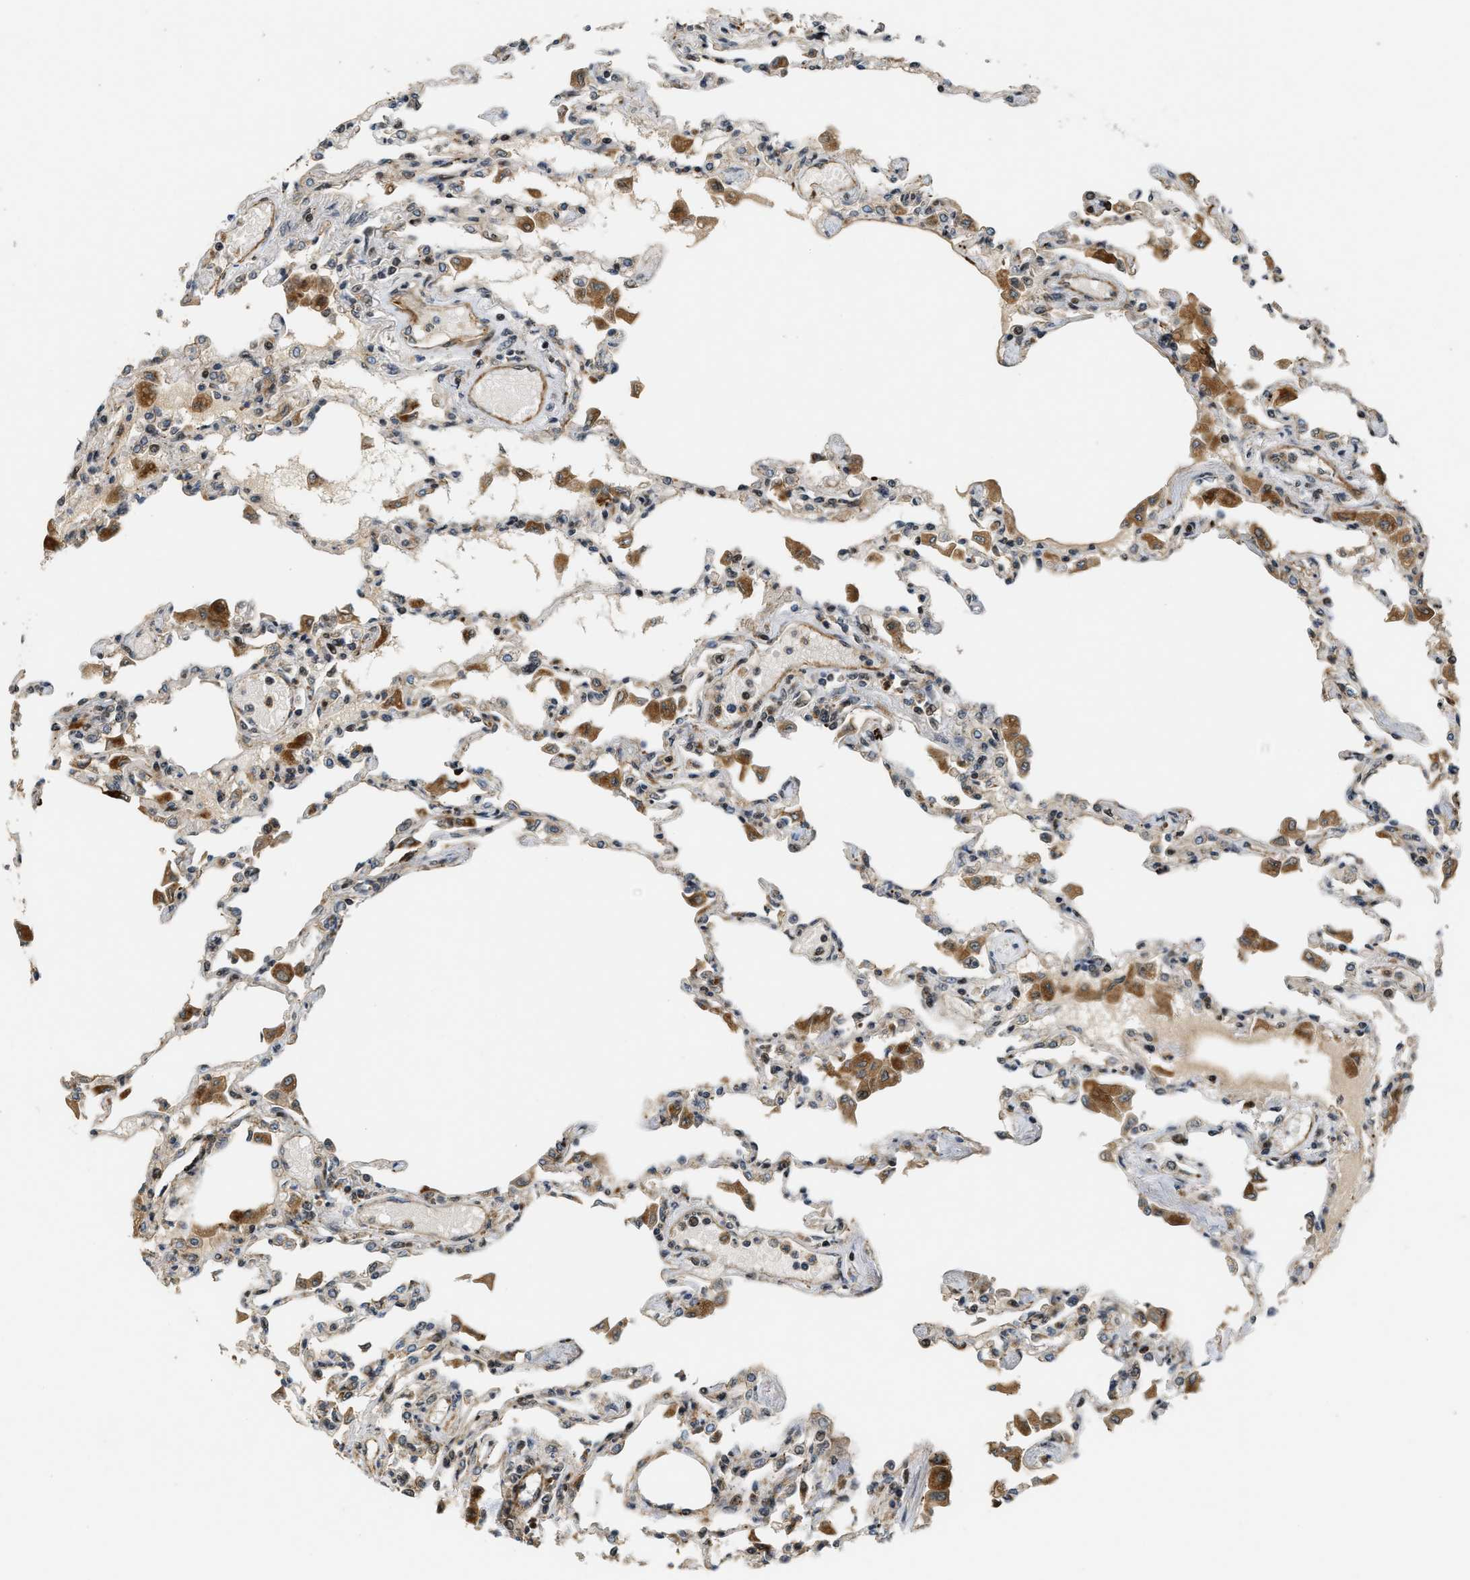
{"staining": {"intensity": "weak", "quantity": "<25%", "location": "cytoplasmic/membranous"}, "tissue": "lung", "cell_type": "Alveolar cells", "image_type": "normal", "snomed": [{"axis": "morphology", "description": "Normal tissue, NOS"}, {"axis": "topography", "description": "Bronchus"}, {"axis": "topography", "description": "Lung"}], "caption": "Immunohistochemical staining of unremarkable lung demonstrates no significant positivity in alveolar cells. Brightfield microscopy of immunohistochemistry stained with DAB (brown) and hematoxylin (blue), captured at high magnification.", "gene": "DPF2", "patient": {"sex": "female", "age": 49}}